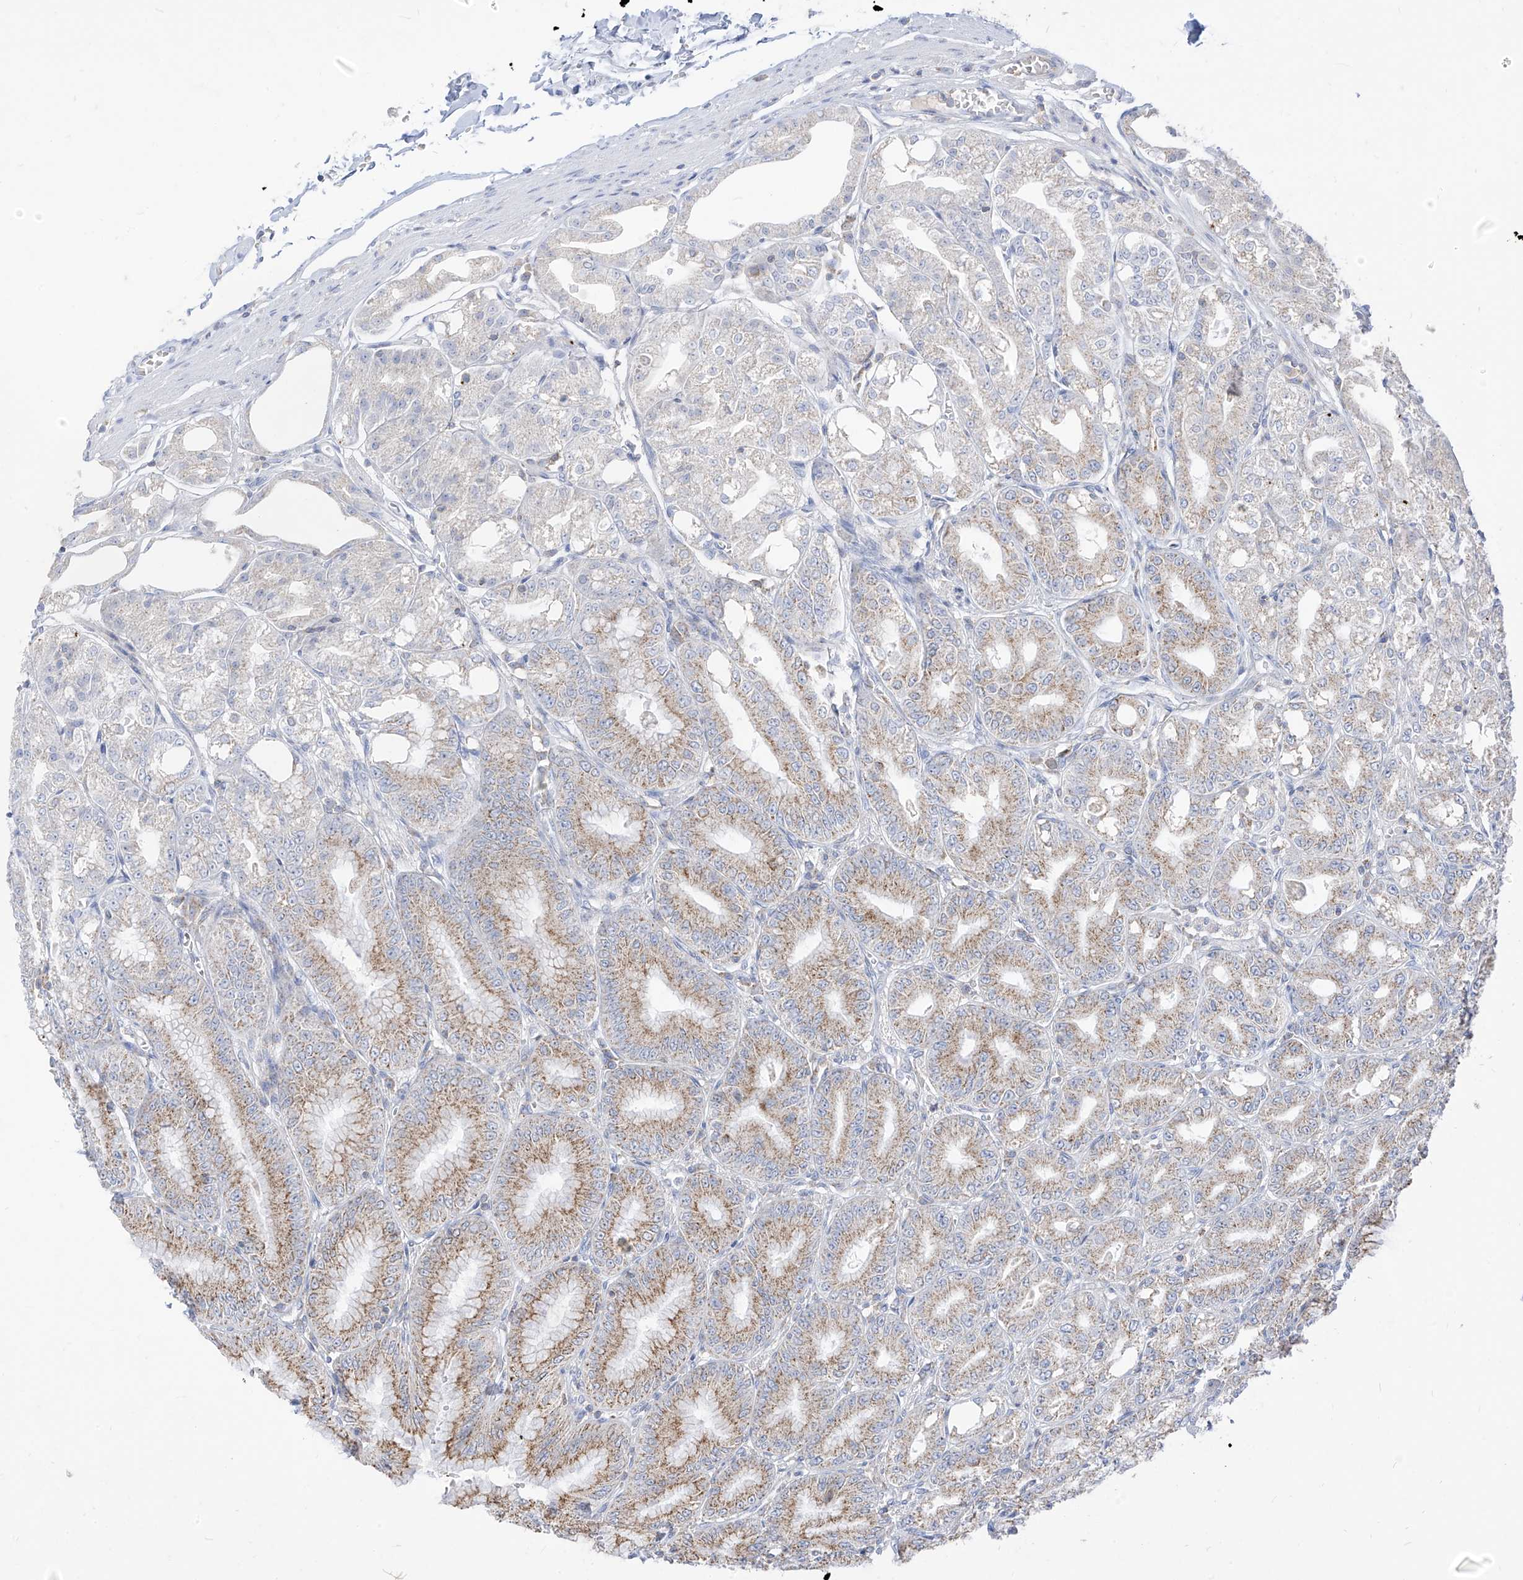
{"staining": {"intensity": "moderate", "quantity": "25%-75%", "location": "cytoplasmic/membranous"}, "tissue": "stomach", "cell_type": "Glandular cells", "image_type": "normal", "snomed": [{"axis": "morphology", "description": "Normal tissue, NOS"}, {"axis": "topography", "description": "Stomach, lower"}], "caption": "Glandular cells display medium levels of moderate cytoplasmic/membranous positivity in approximately 25%-75% of cells in benign stomach.", "gene": "RASA2", "patient": {"sex": "male", "age": 71}}